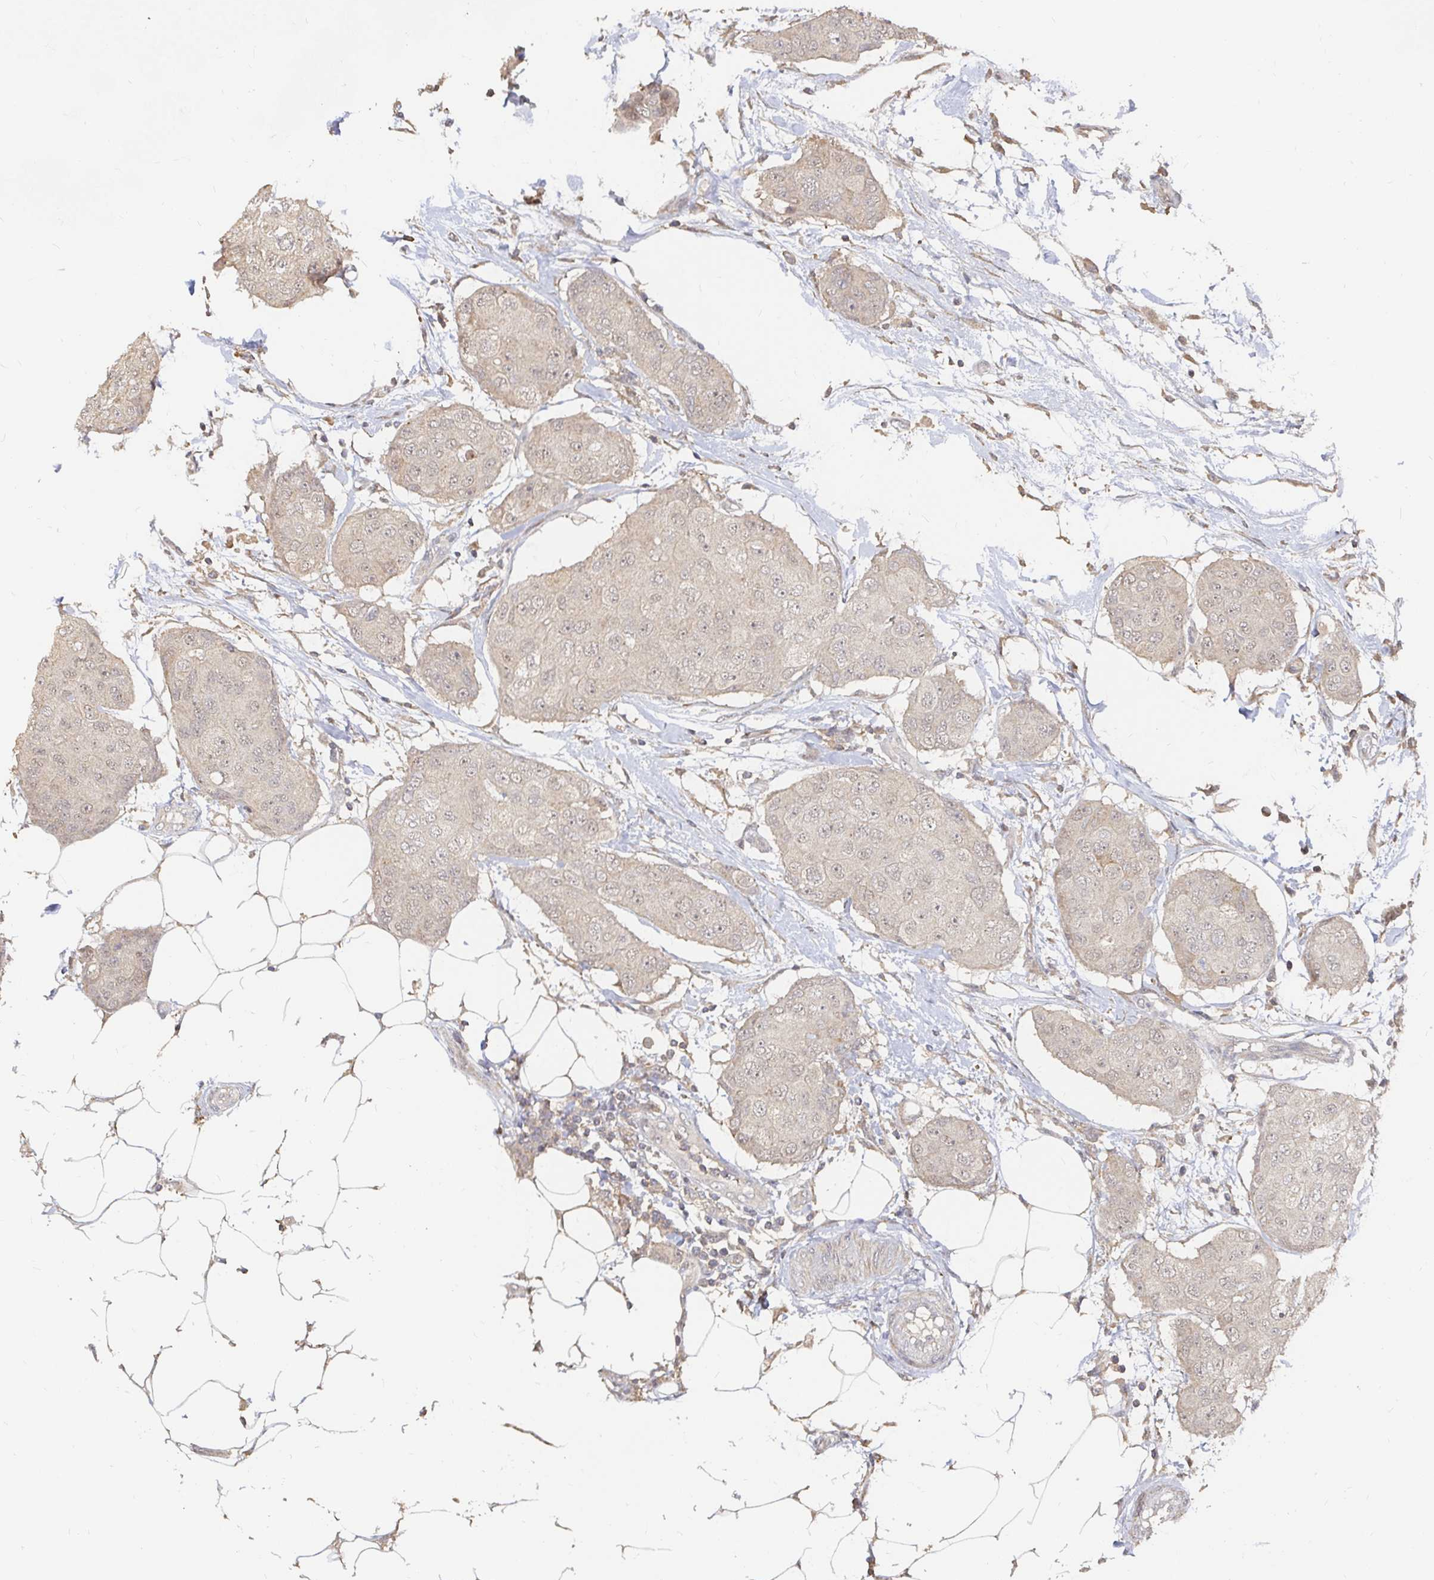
{"staining": {"intensity": "weak", "quantity": ">75%", "location": "cytoplasmic/membranous,nuclear"}, "tissue": "breast cancer", "cell_type": "Tumor cells", "image_type": "cancer", "snomed": [{"axis": "morphology", "description": "Duct carcinoma"}, {"axis": "topography", "description": "Breast"}, {"axis": "topography", "description": "Lymph node"}], "caption": "Tumor cells show weak cytoplasmic/membranous and nuclear expression in approximately >75% of cells in breast cancer (intraductal carcinoma). The protein of interest is shown in brown color, while the nuclei are stained blue.", "gene": "LRP5", "patient": {"sex": "female", "age": 80}}